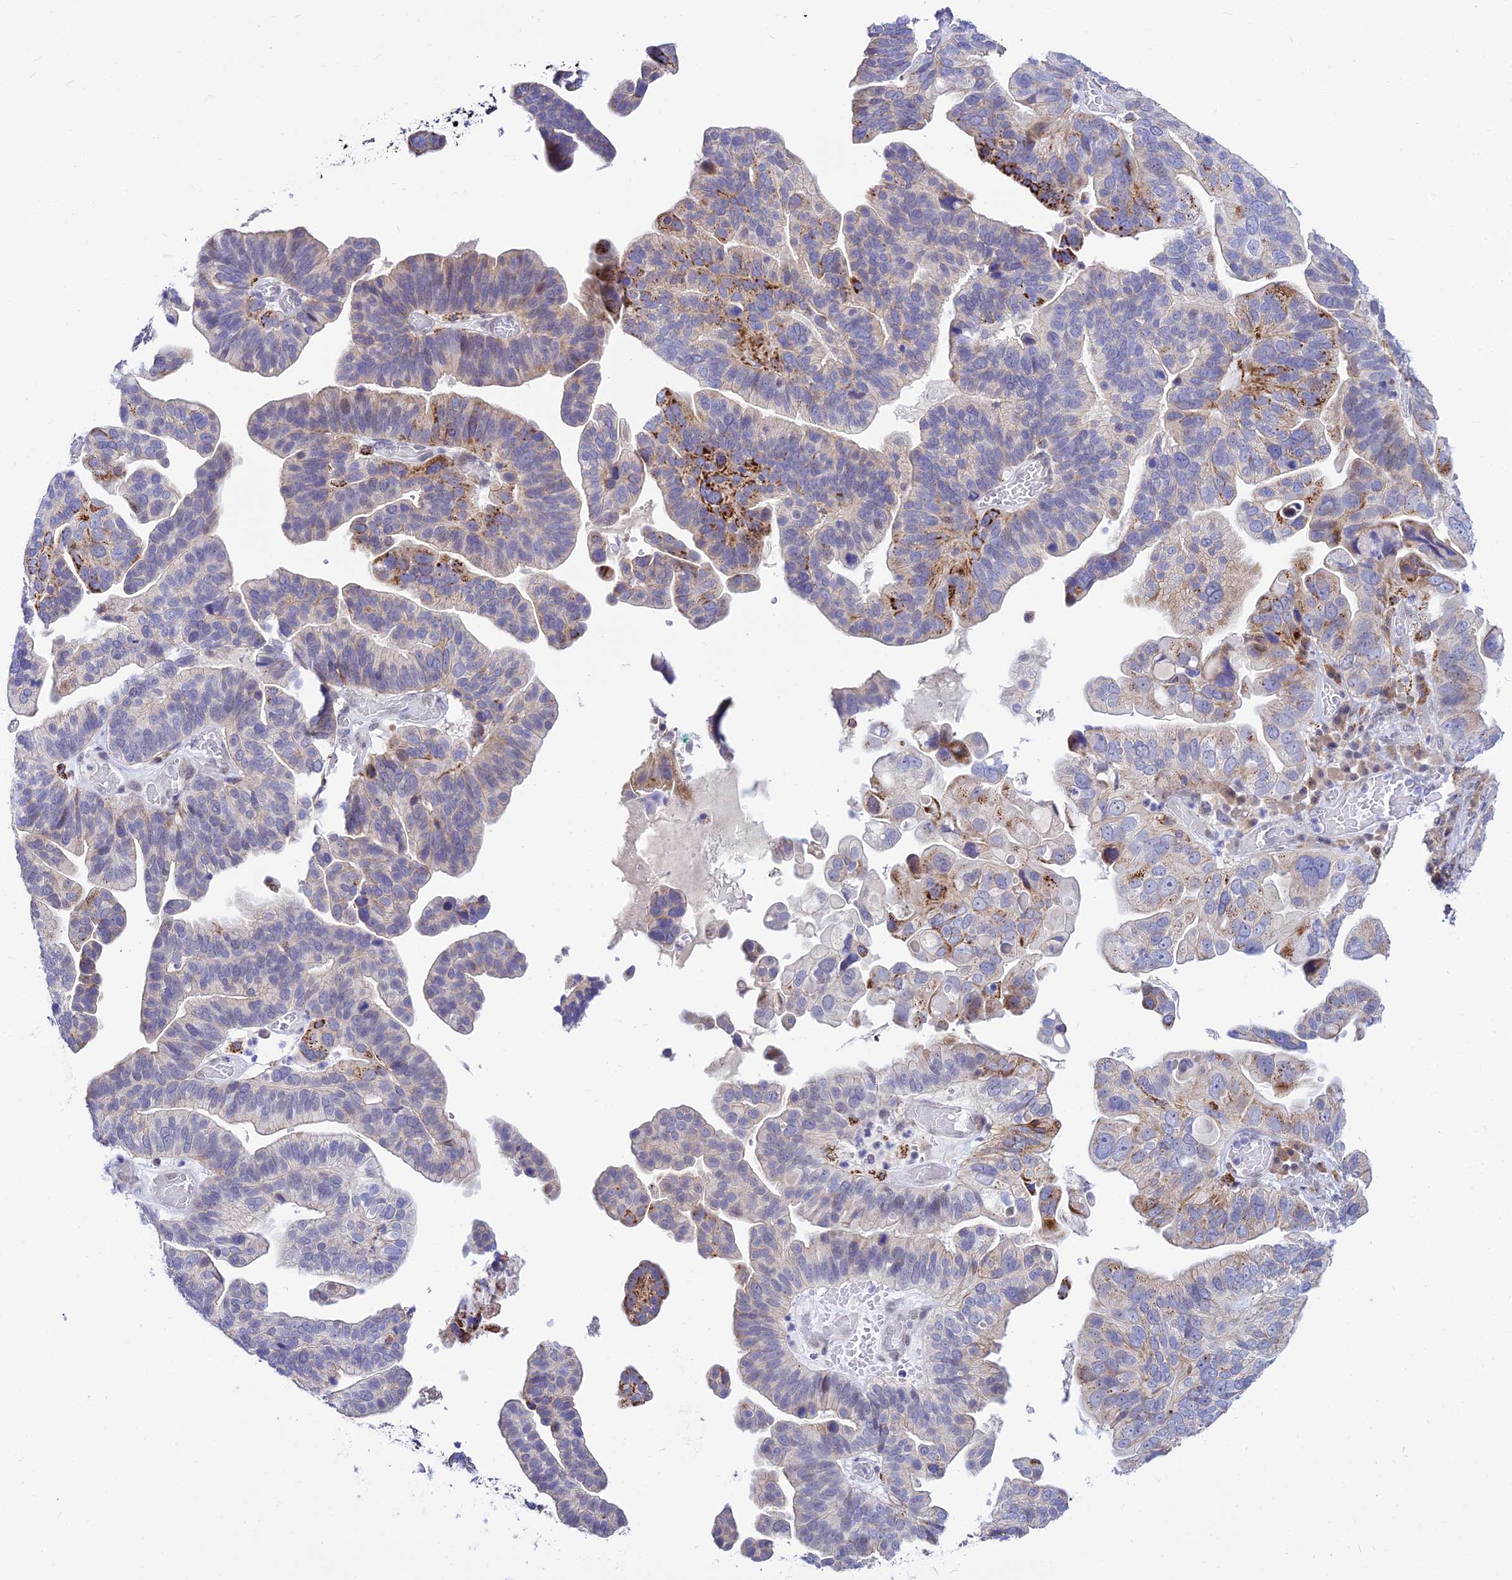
{"staining": {"intensity": "strong", "quantity": "<25%", "location": "cytoplasmic/membranous"}, "tissue": "ovarian cancer", "cell_type": "Tumor cells", "image_type": "cancer", "snomed": [{"axis": "morphology", "description": "Cystadenocarcinoma, serous, NOS"}, {"axis": "topography", "description": "Ovary"}], "caption": "Human ovarian cancer stained with a brown dye demonstrates strong cytoplasmic/membranous positive staining in approximately <25% of tumor cells.", "gene": "C6orf163", "patient": {"sex": "female", "age": 56}}